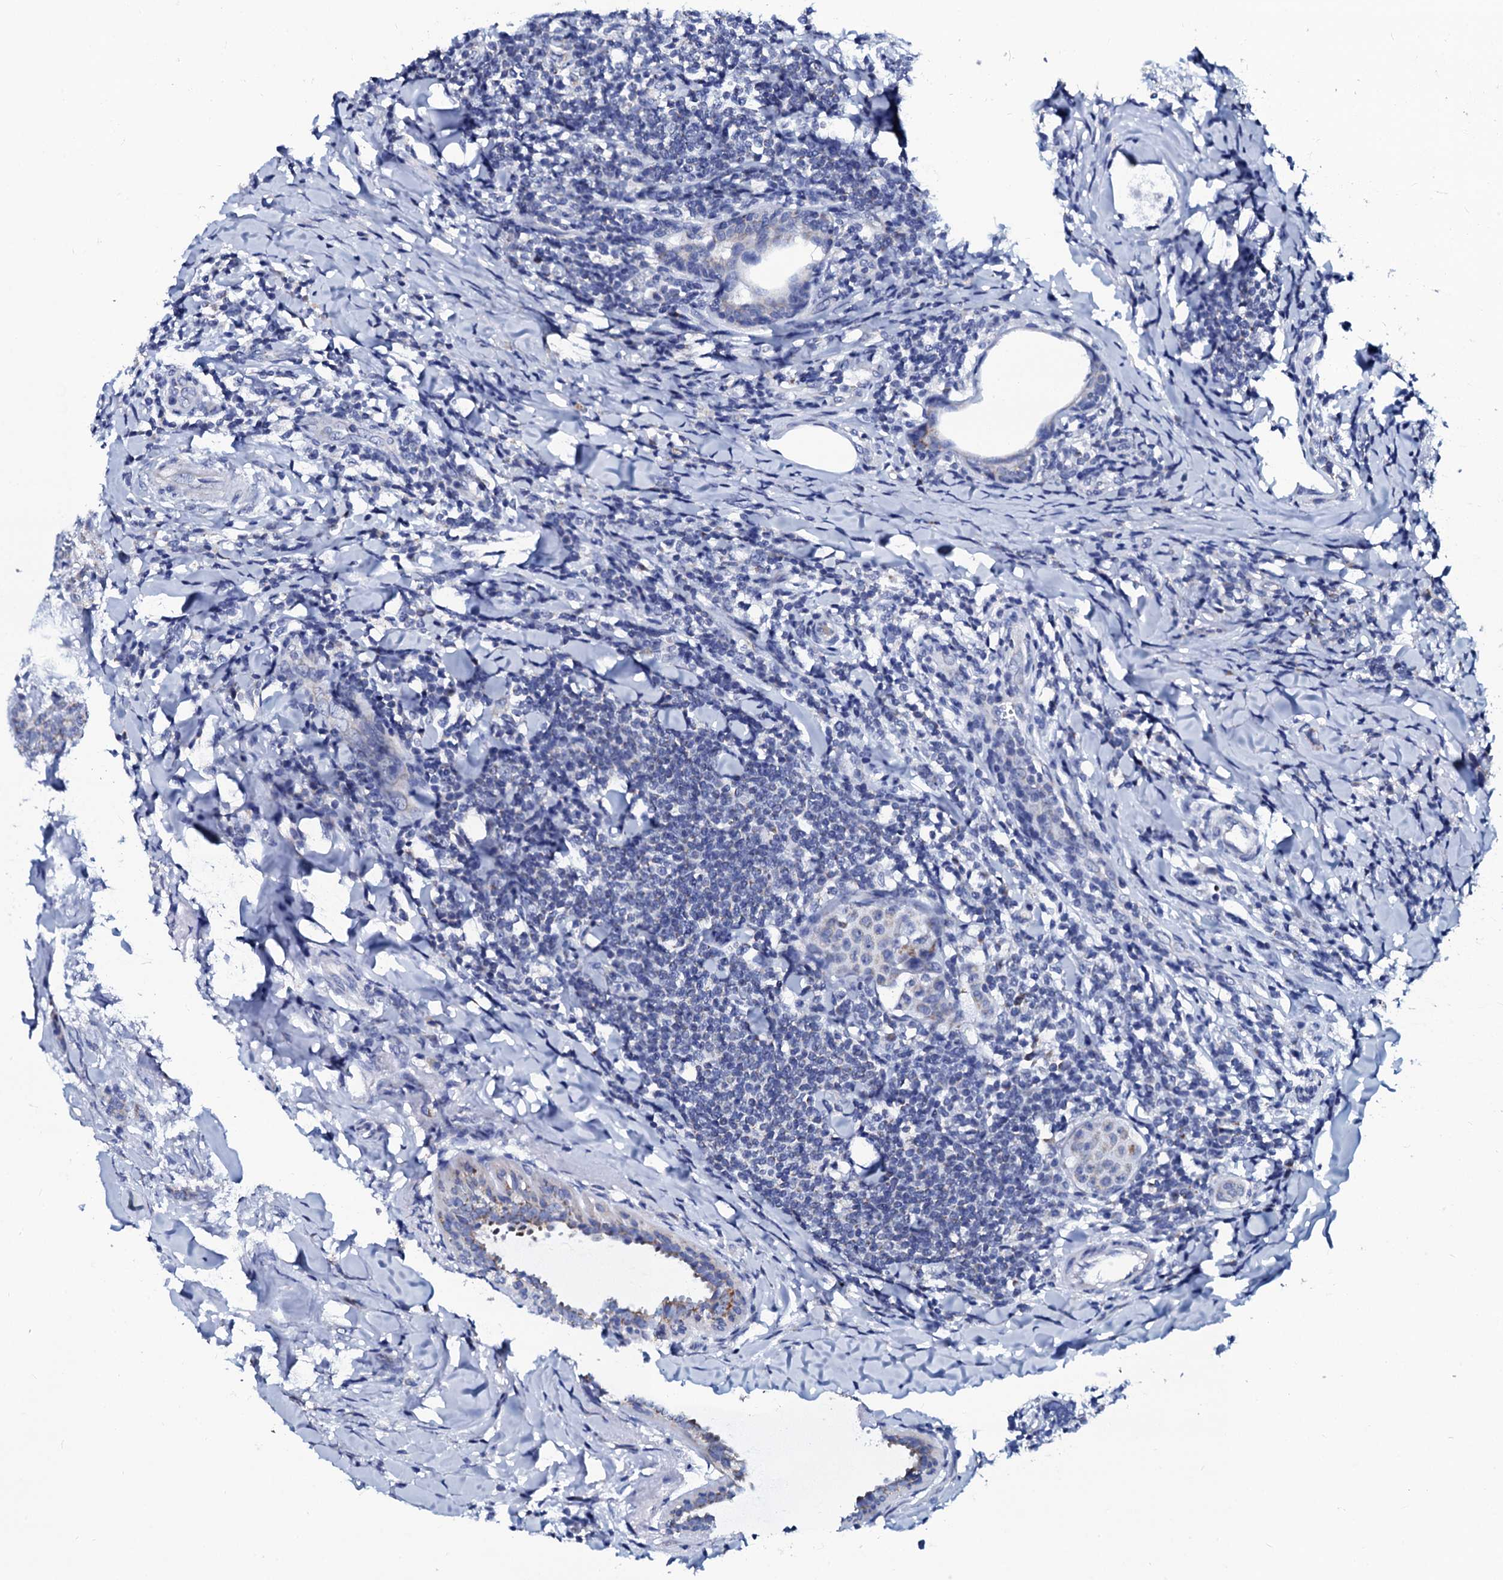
{"staining": {"intensity": "negative", "quantity": "none", "location": "none"}, "tissue": "breast cancer", "cell_type": "Tumor cells", "image_type": "cancer", "snomed": [{"axis": "morphology", "description": "Duct carcinoma"}, {"axis": "topography", "description": "Breast"}], "caption": "Tumor cells show no significant expression in breast cancer (infiltrating ductal carcinoma).", "gene": "SLC37A4", "patient": {"sex": "female", "age": 40}}